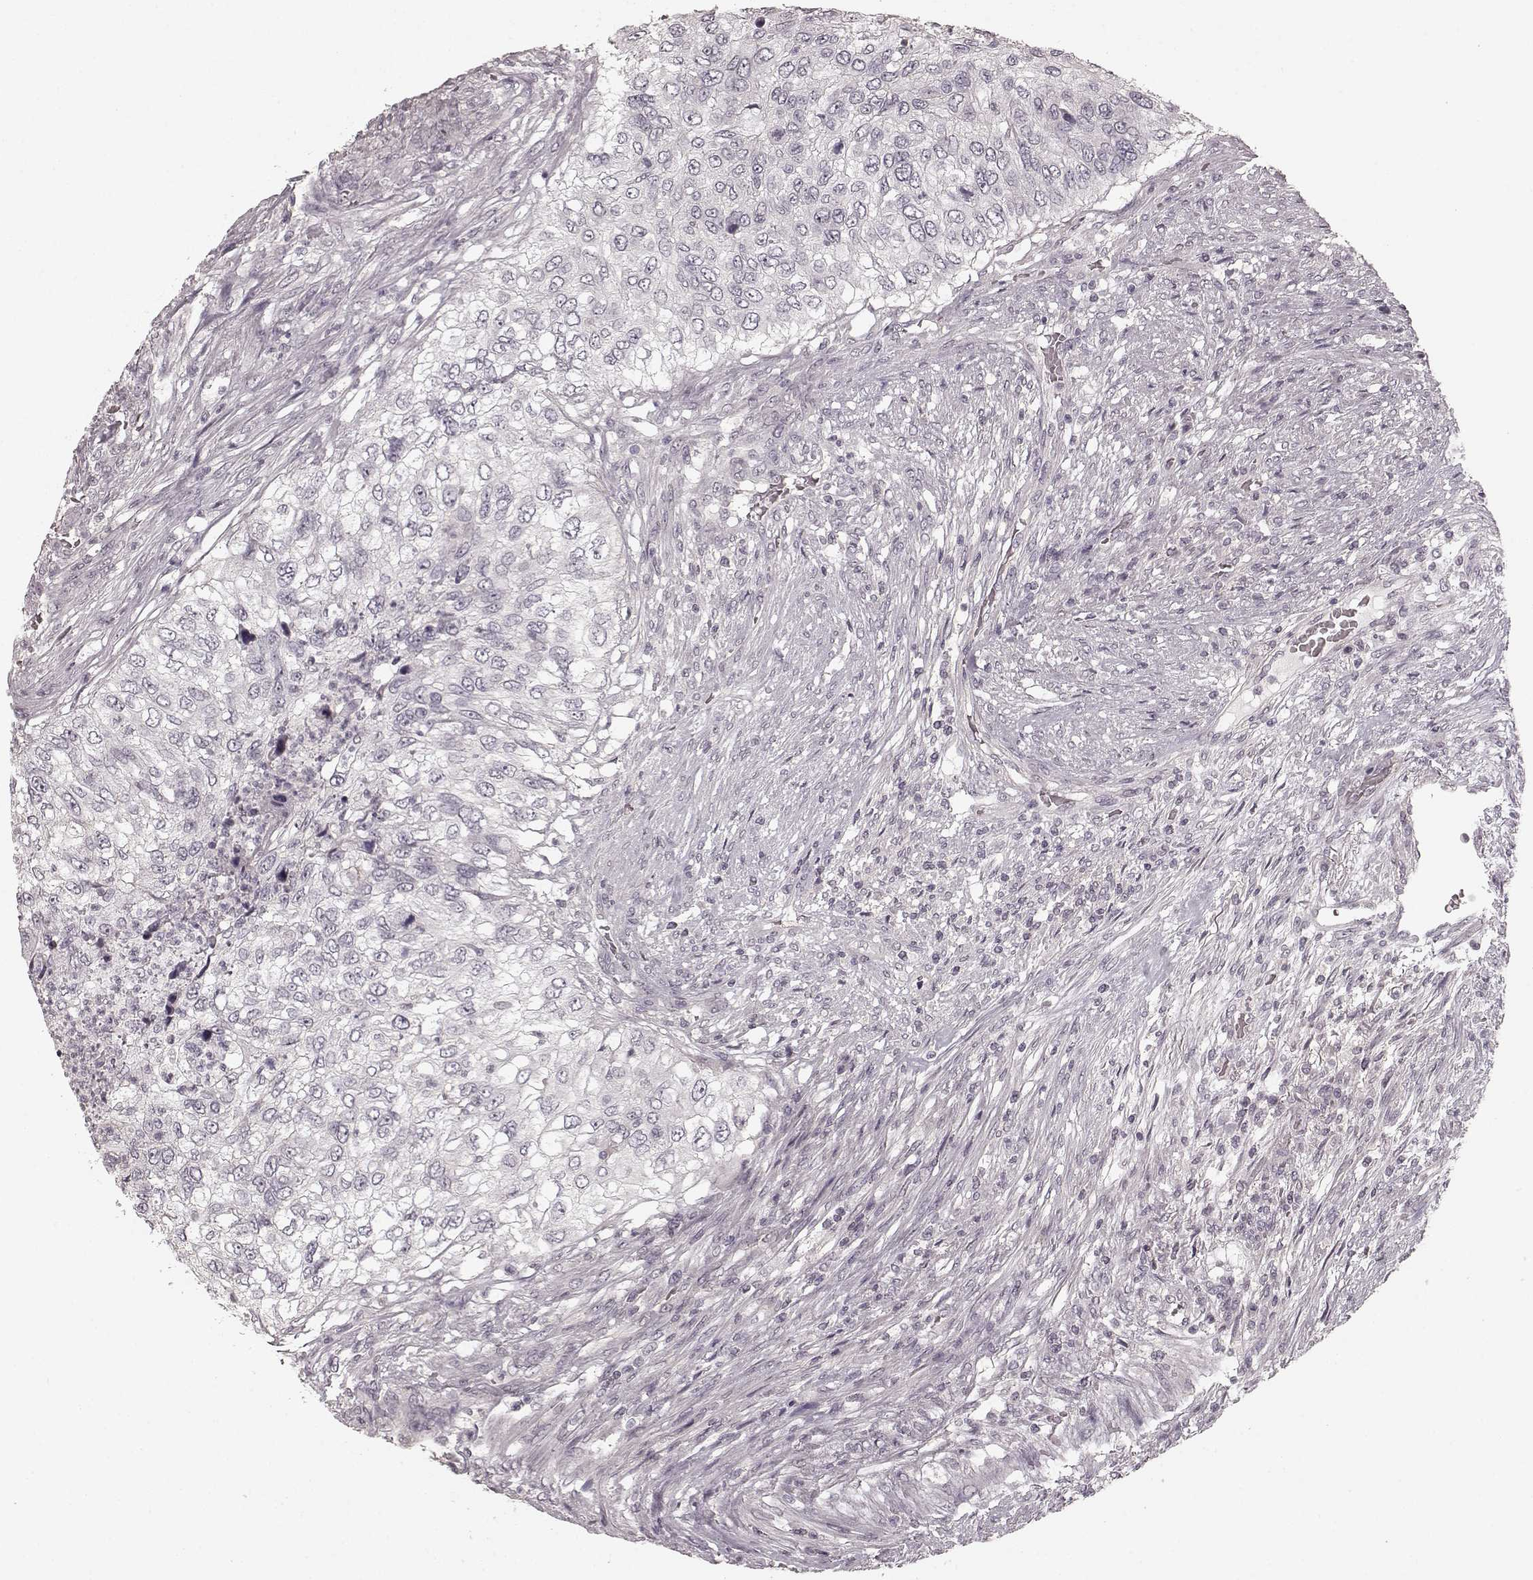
{"staining": {"intensity": "negative", "quantity": "none", "location": "none"}, "tissue": "urothelial cancer", "cell_type": "Tumor cells", "image_type": "cancer", "snomed": [{"axis": "morphology", "description": "Urothelial carcinoma, High grade"}, {"axis": "topography", "description": "Urinary bladder"}], "caption": "This histopathology image is of high-grade urothelial carcinoma stained with immunohistochemistry (IHC) to label a protein in brown with the nuclei are counter-stained blue. There is no positivity in tumor cells.", "gene": "PRKCE", "patient": {"sex": "female", "age": 60}}